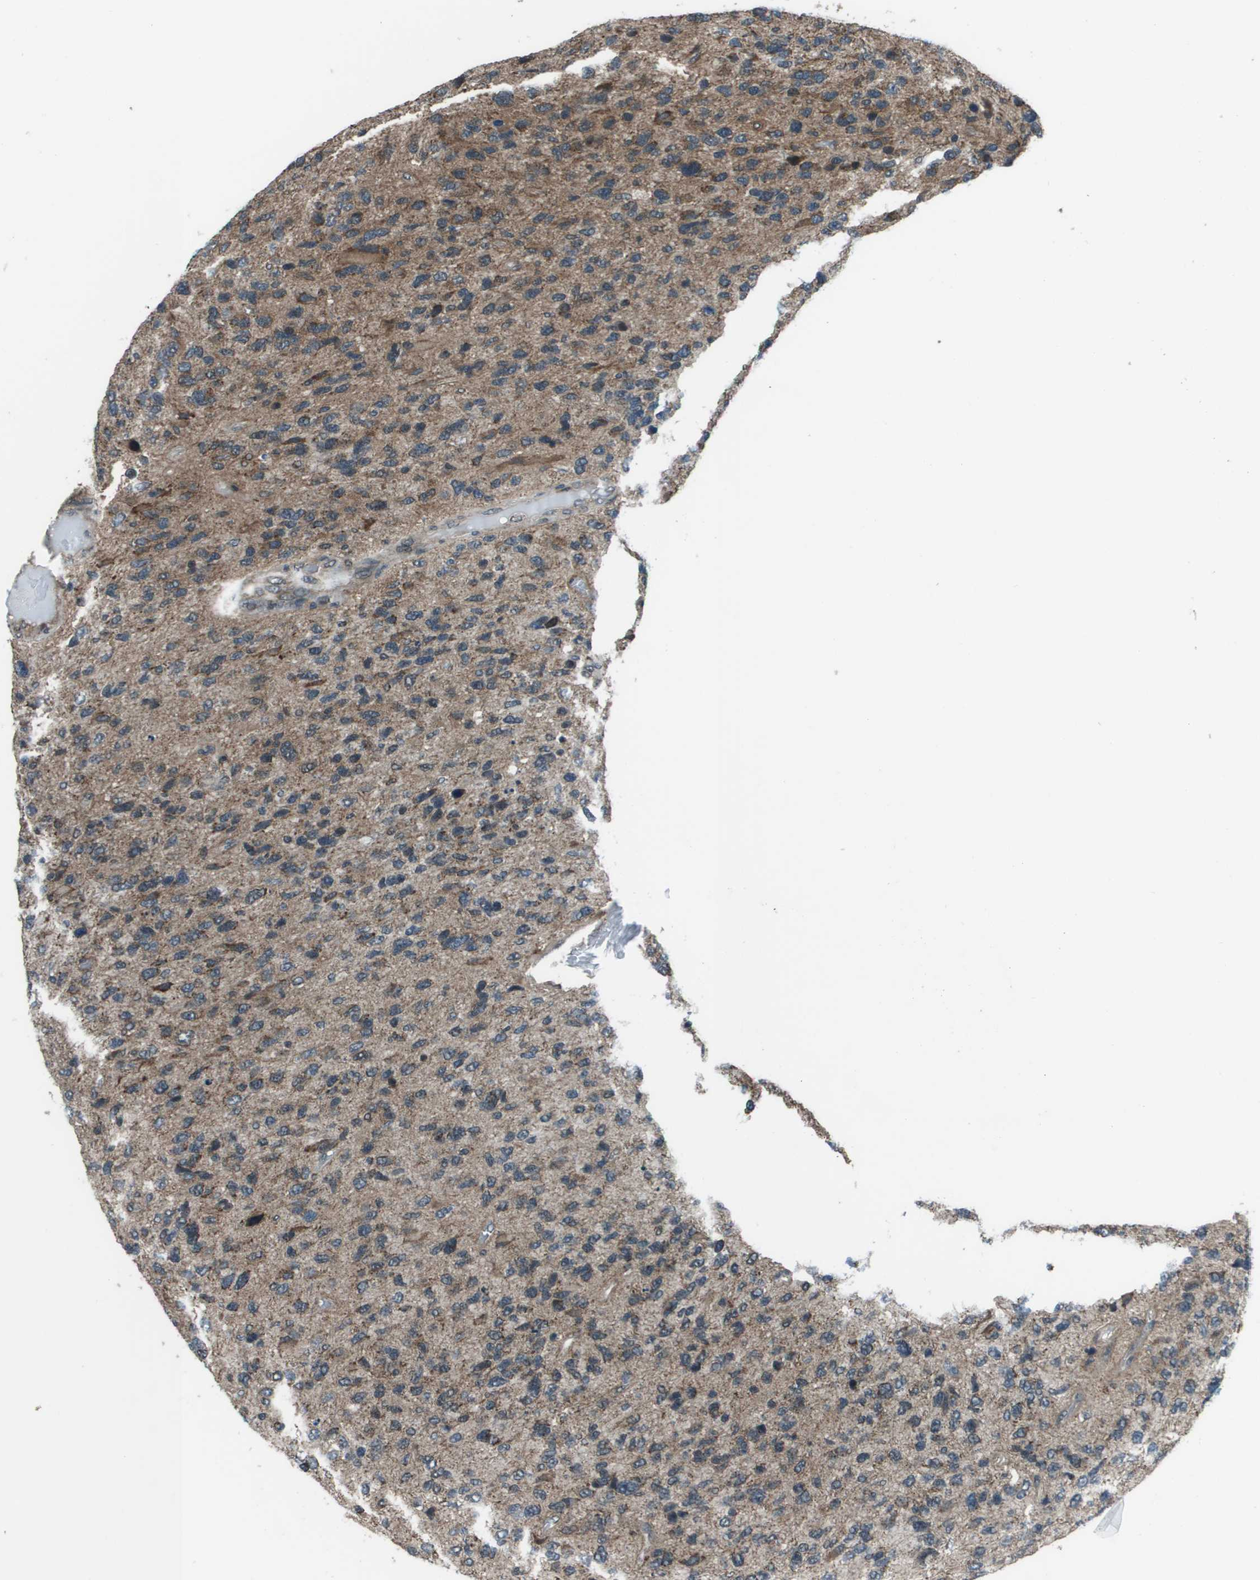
{"staining": {"intensity": "moderate", "quantity": ">75%", "location": "cytoplasmic/membranous"}, "tissue": "glioma", "cell_type": "Tumor cells", "image_type": "cancer", "snomed": [{"axis": "morphology", "description": "Glioma, malignant, High grade"}, {"axis": "topography", "description": "Brain"}], "caption": "A high-resolution image shows immunohistochemistry staining of glioma, which exhibits moderate cytoplasmic/membranous expression in about >75% of tumor cells.", "gene": "PPFIA1", "patient": {"sex": "female", "age": 58}}